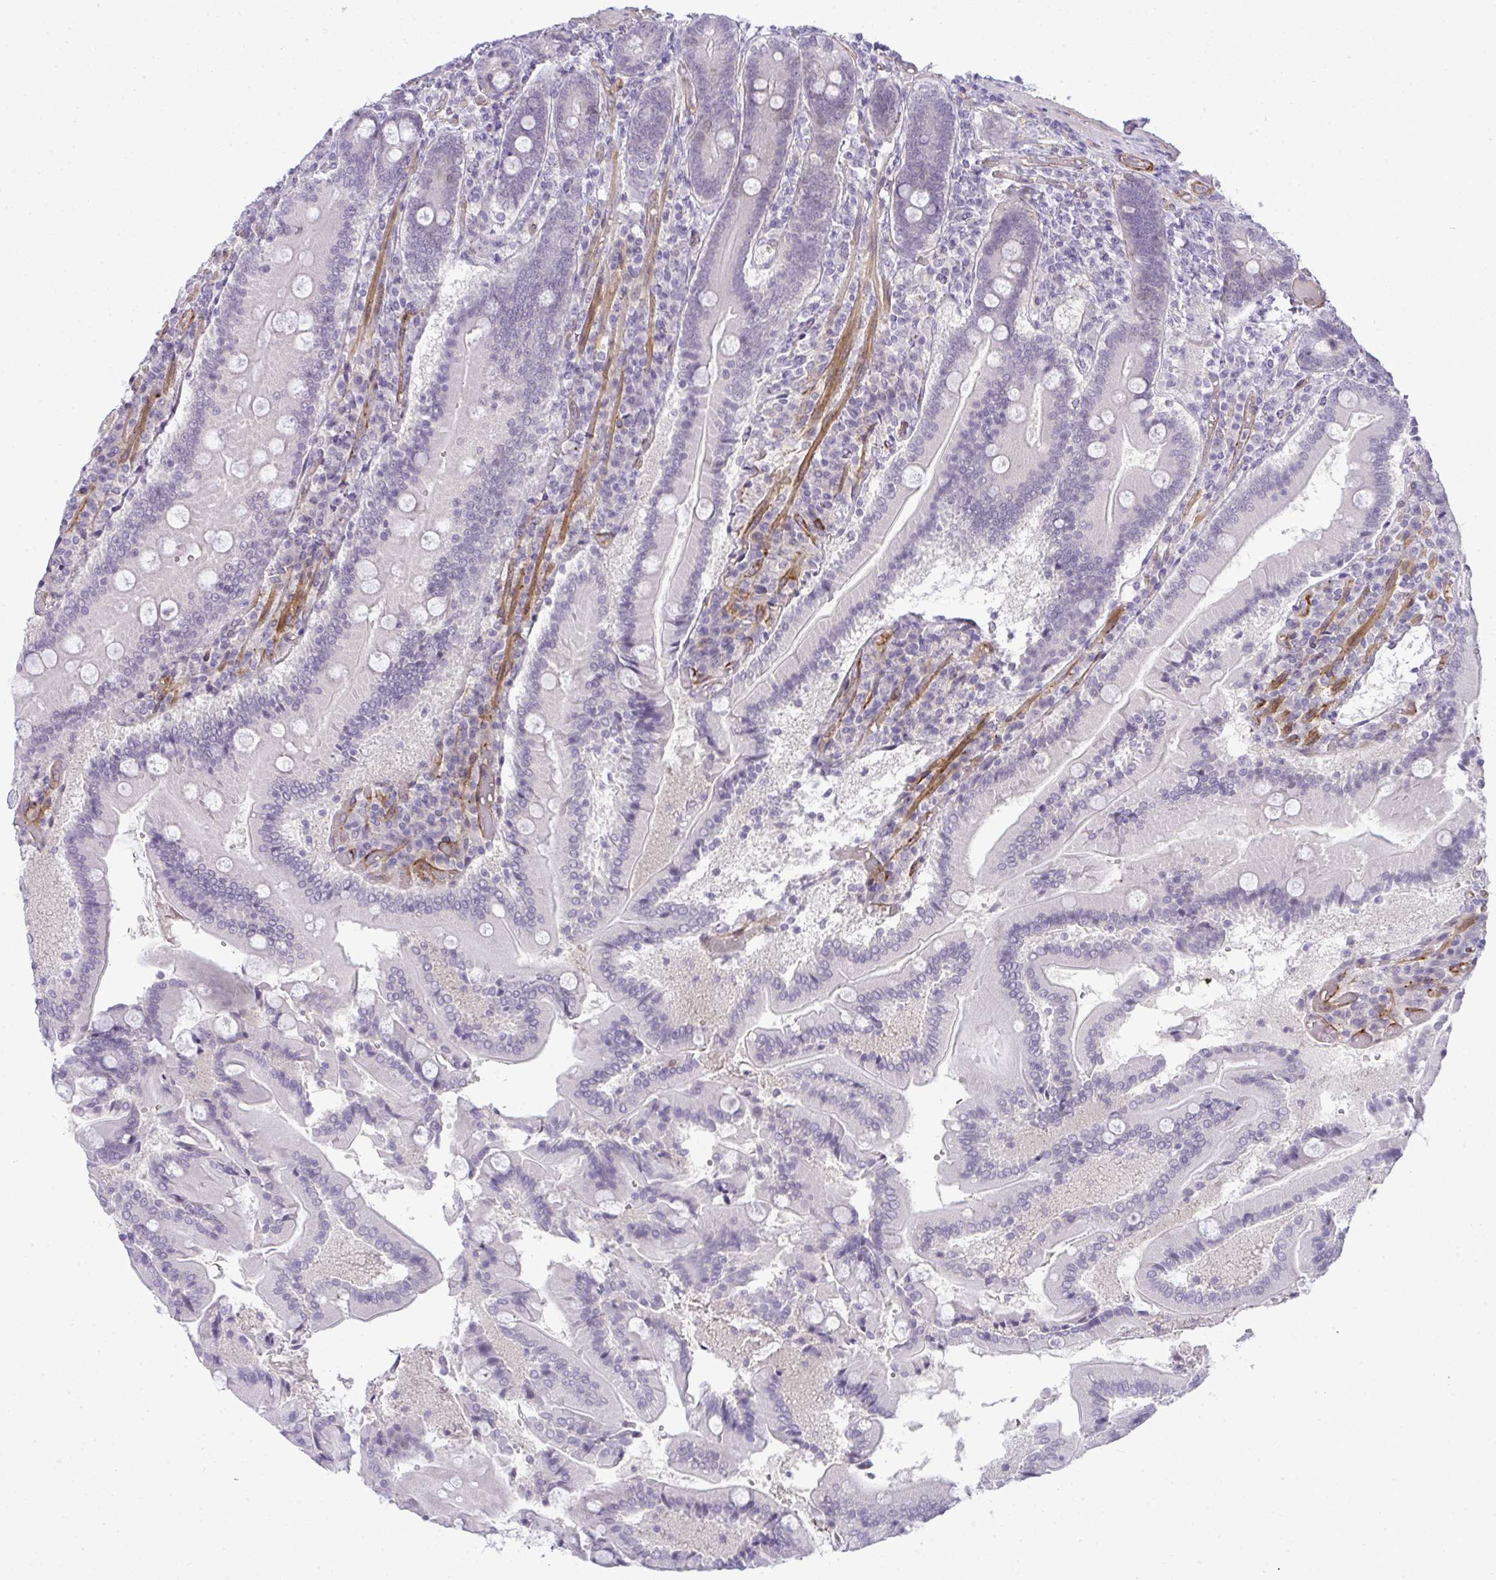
{"staining": {"intensity": "negative", "quantity": "none", "location": "none"}, "tissue": "duodenum", "cell_type": "Glandular cells", "image_type": "normal", "snomed": [{"axis": "morphology", "description": "Normal tissue, NOS"}, {"axis": "topography", "description": "Duodenum"}], "caption": "Micrograph shows no significant protein expression in glandular cells of benign duodenum.", "gene": "UBE2S", "patient": {"sex": "female", "age": 62}}